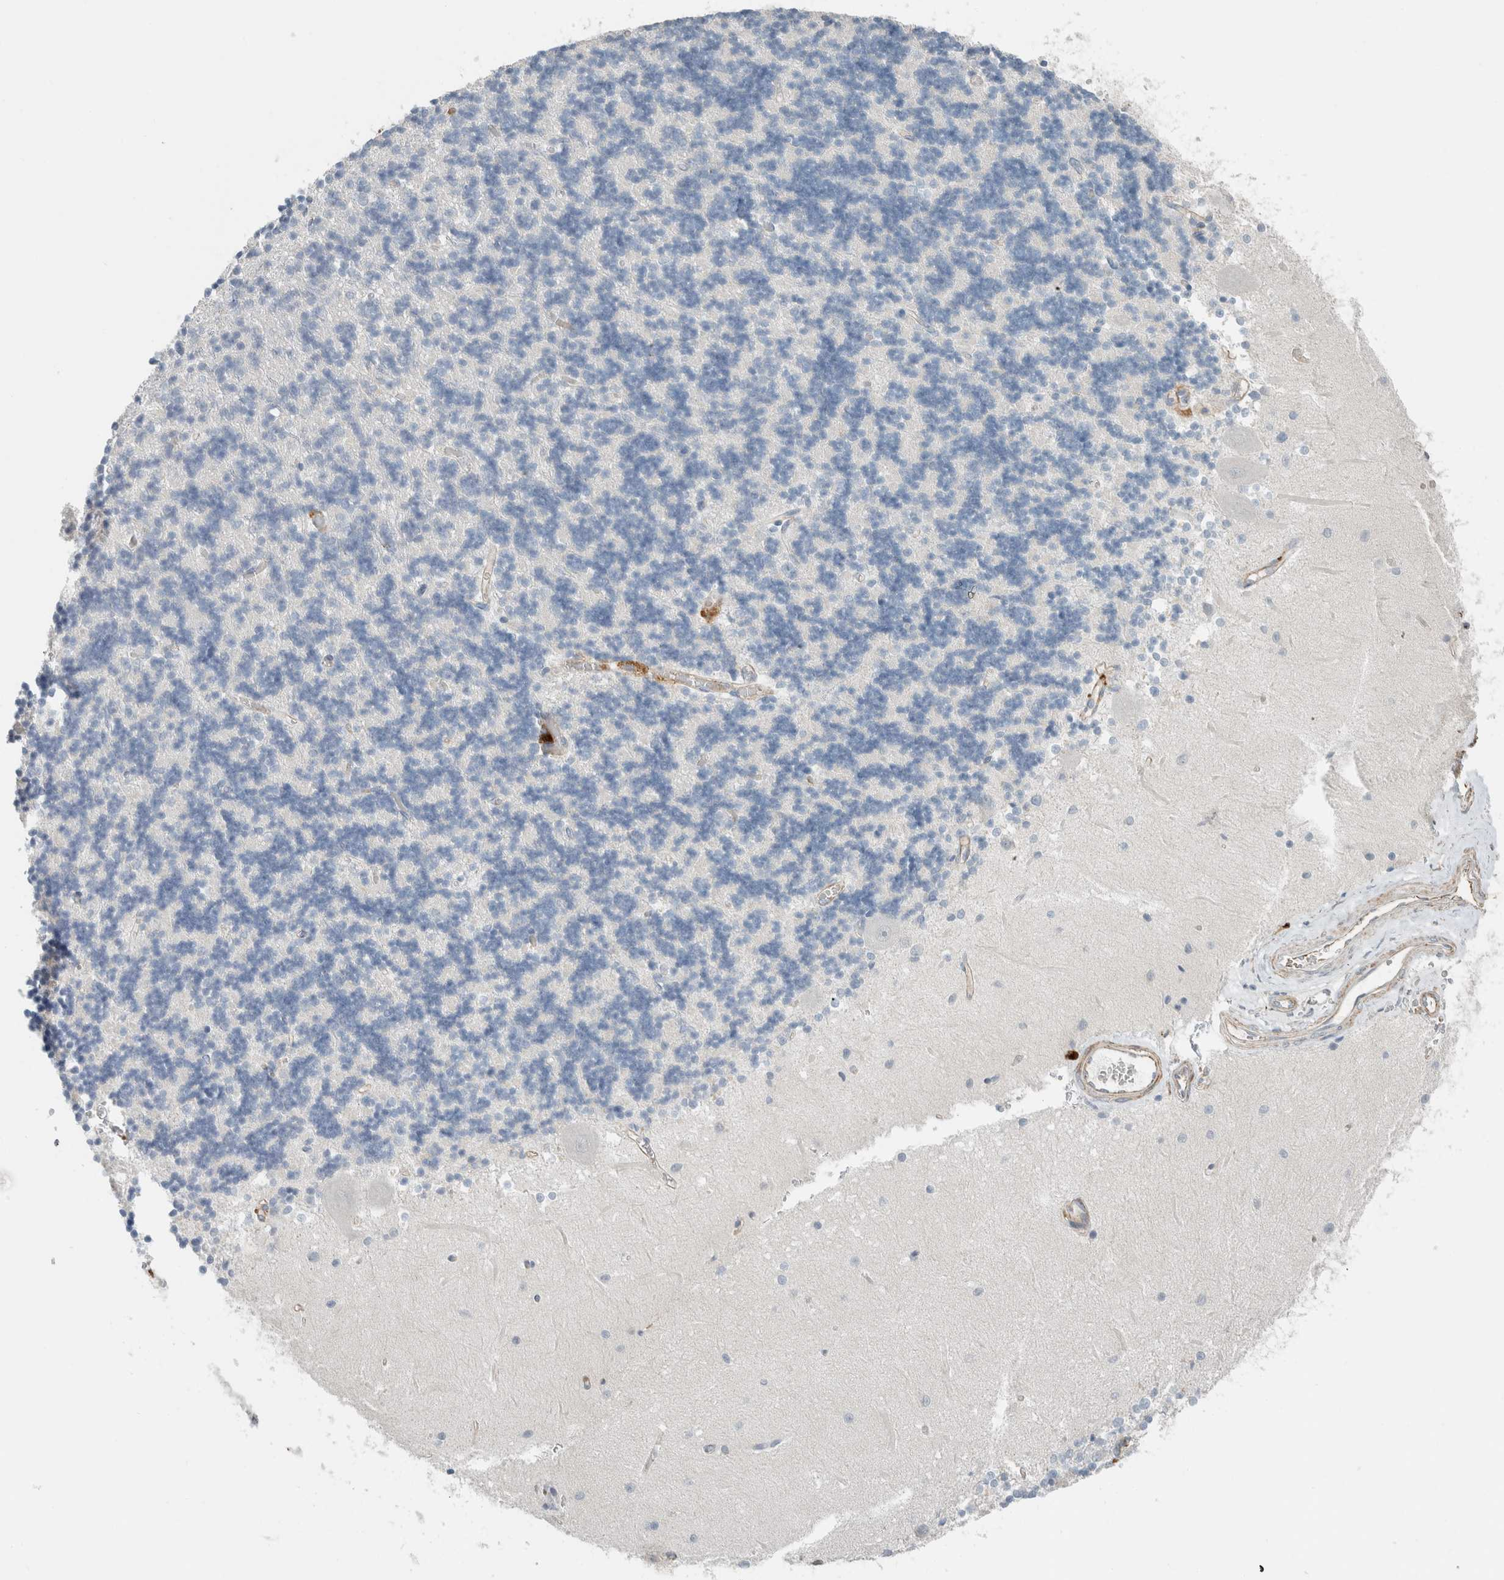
{"staining": {"intensity": "negative", "quantity": "none", "location": "none"}, "tissue": "cerebellum", "cell_type": "Cells in granular layer", "image_type": "normal", "snomed": [{"axis": "morphology", "description": "Normal tissue, NOS"}, {"axis": "topography", "description": "Cerebellum"}], "caption": "This is a micrograph of immunohistochemistry (IHC) staining of benign cerebellum, which shows no positivity in cells in granular layer. (DAB IHC visualized using brightfield microscopy, high magnification).", "gene": "LY86", "patient": {"sex": "male", "age": 37}}